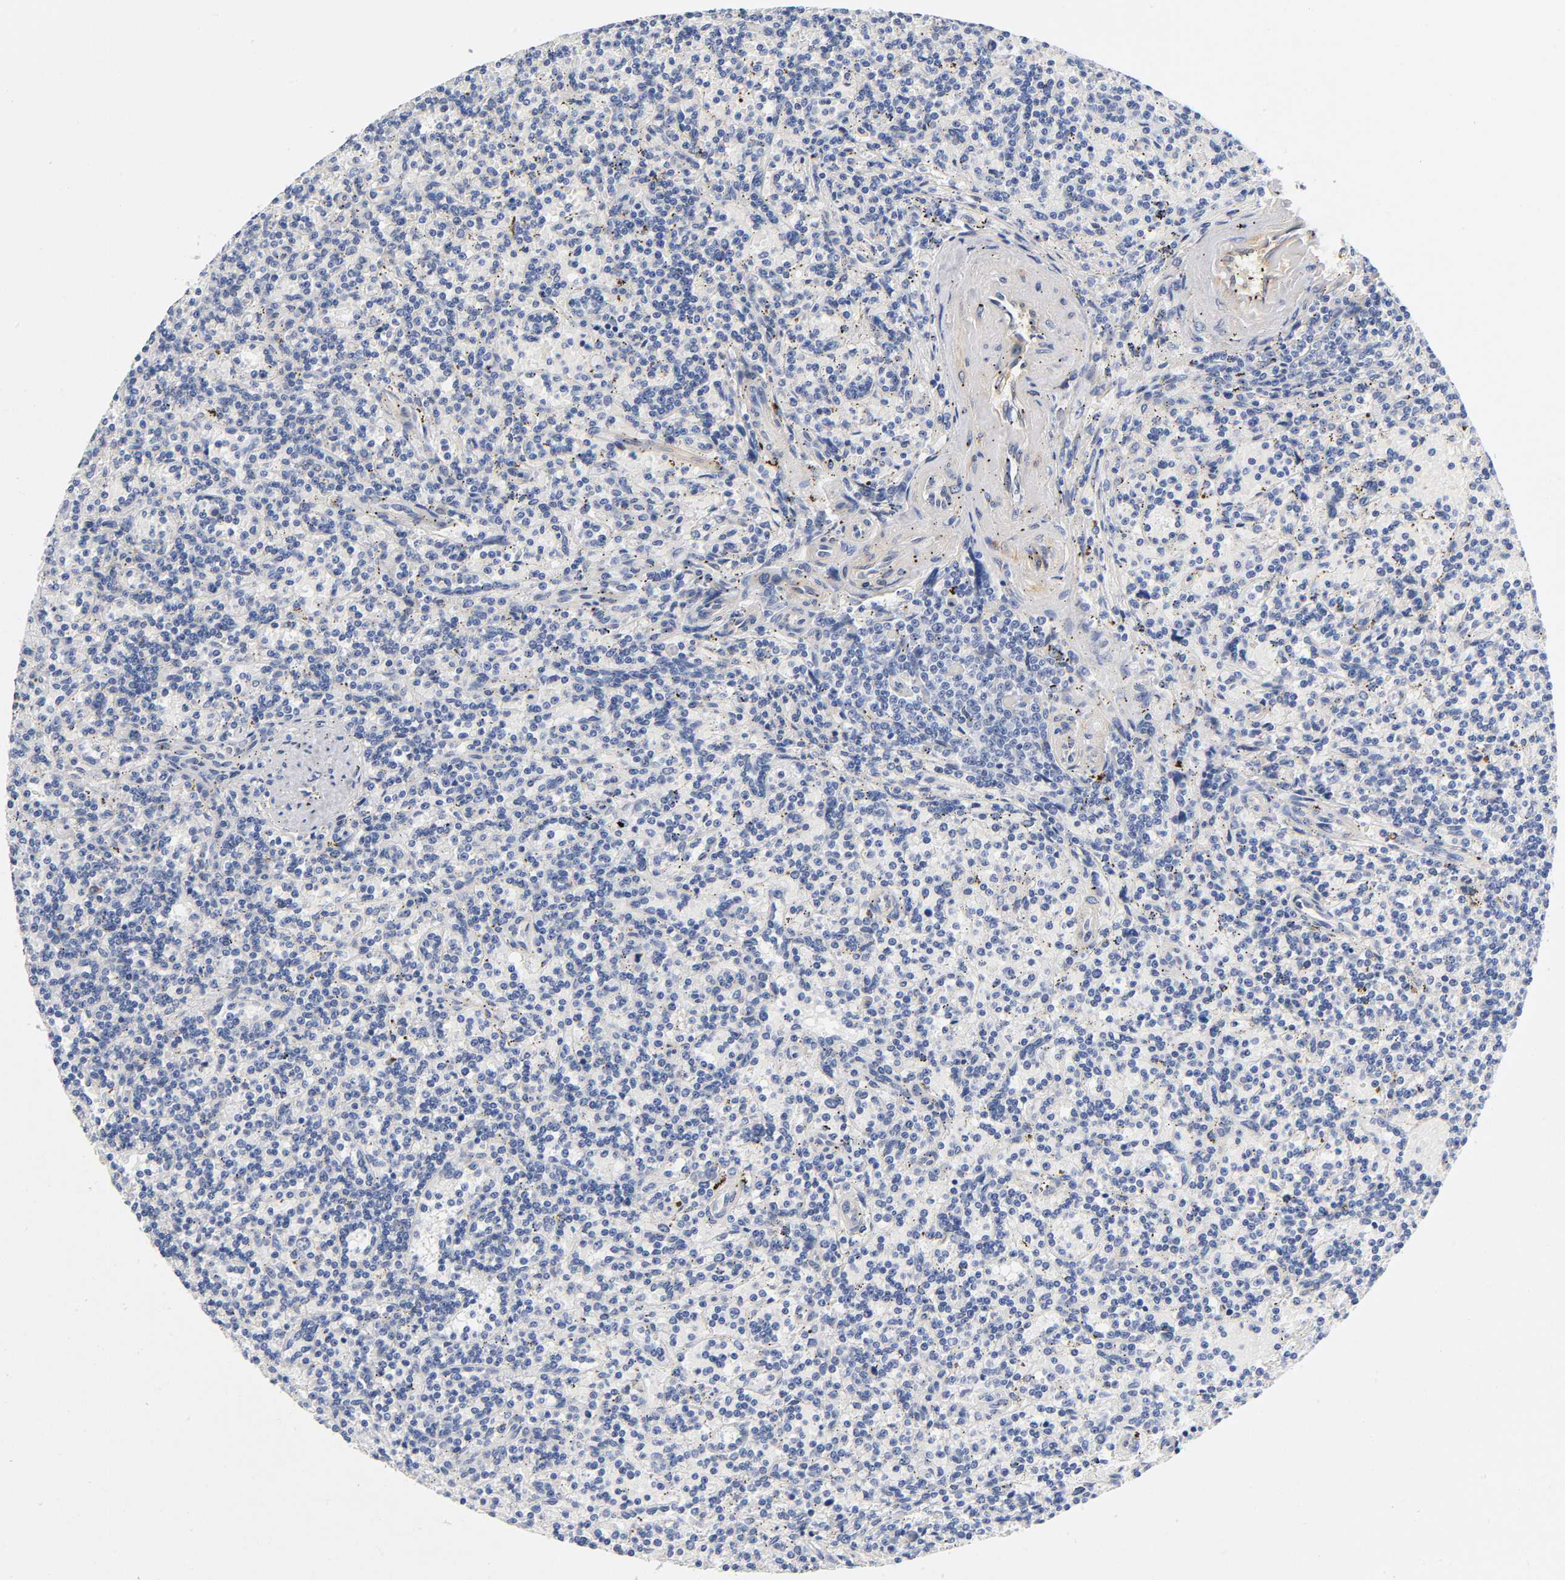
{"staining": {"intensity": "negative", "quantity": "none", "location": "none"}, "tissue": "lymphoma", "cell_type": "Tumor cells", "image_type": "cancer", "snomed": [{"axis": "morphology", "description": "Malignant lymphoma, non-Hodgkin's type, Low grade"}, {"axis": "topography", "description": "Spleen"}], "caption": "Immunohistochemical staining of malignant lymphoma, non-Hodgkin's type (low-grade) exhibits no significant expression in tumor cells.", "gene": "TNC", "patient": {"sex": "male", "age": 73}}